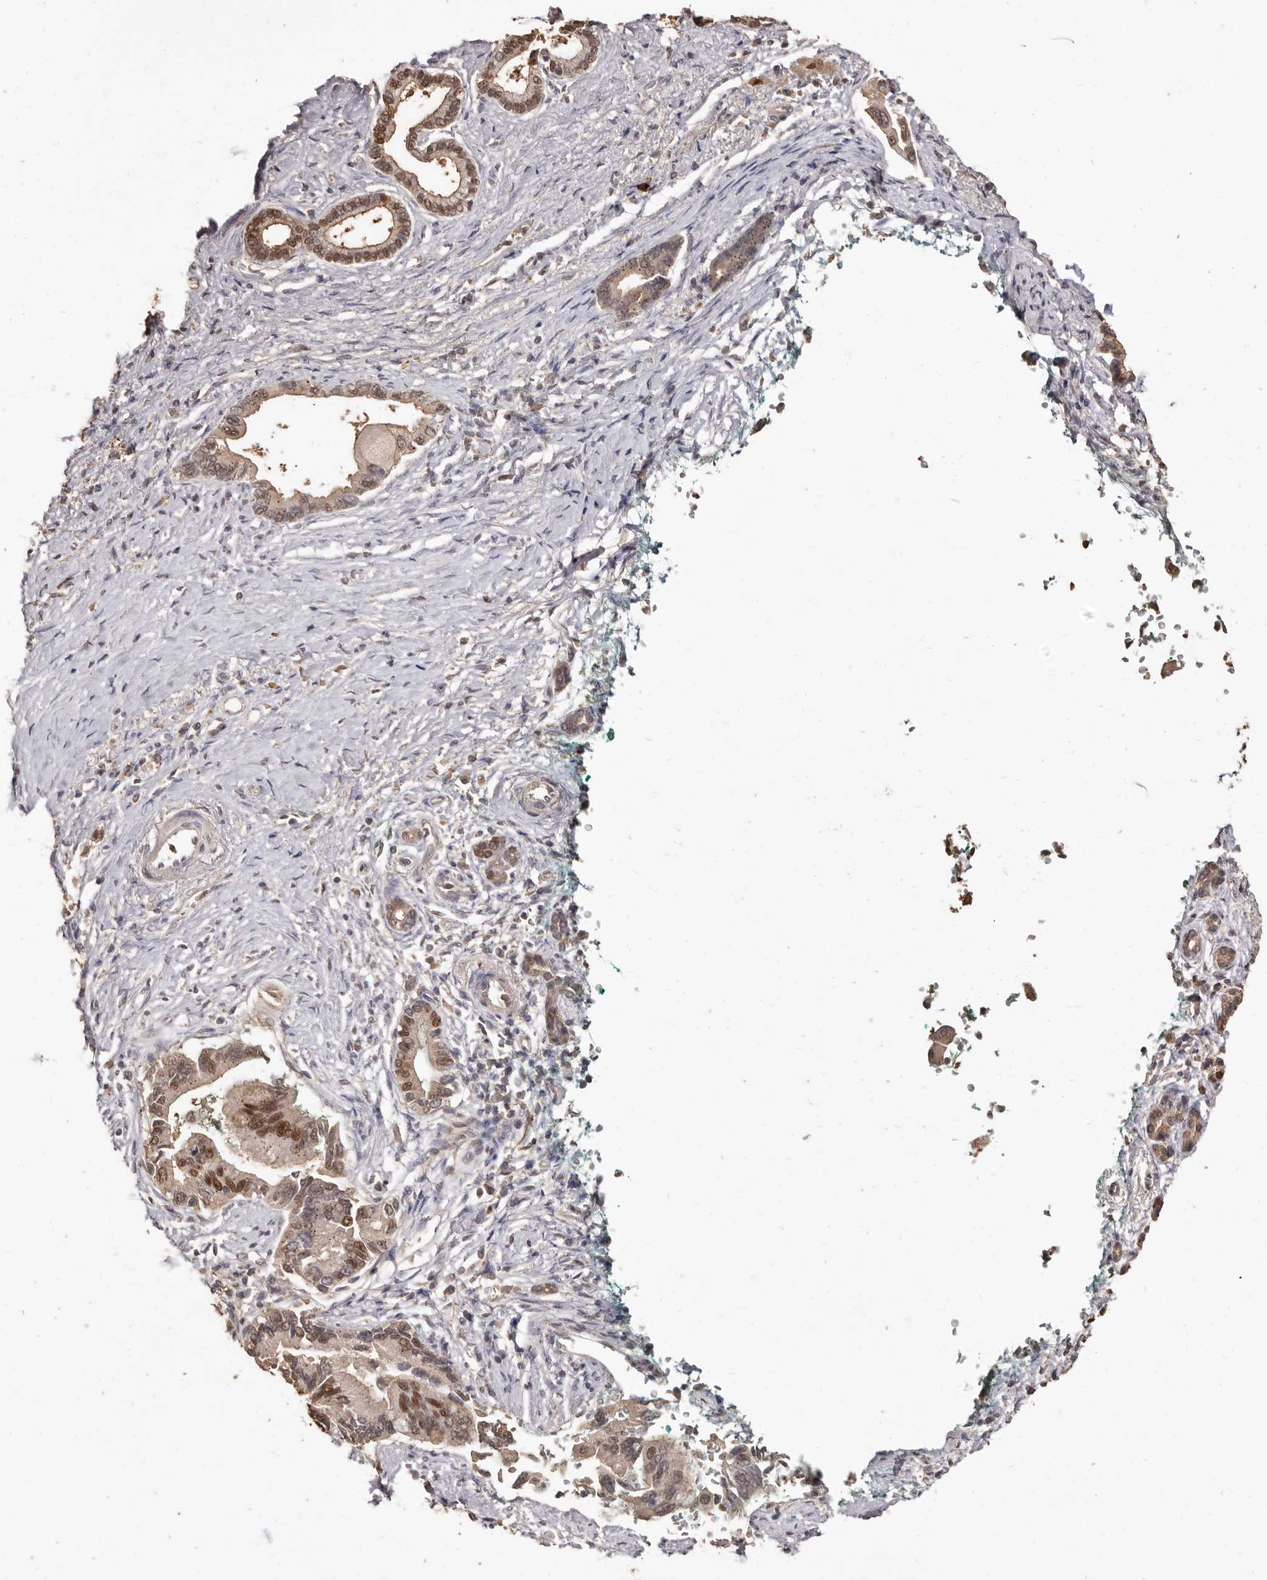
{"staining": {"intensity": "moderate", "quantity": ">75%", "location": "nuclear"}, "tissue": "pancreatic cancer", "cell_type": "Tumor cells", "image_type": "cancer", "snomed": [{"axis": "morphology", "description": "Adenocarcinoma, NOS"}, {"axis": "topography", "description": "Pancreas"}], "caption": "Pancreatic cancer tissue demonstrates moderate nuclear staining in about >75% of tumor cells, visualized by immunohistochemistry. Nuclei are stained in blue.", "gene": "INAVA", "patient": {"sex": "male", "age": 78}}